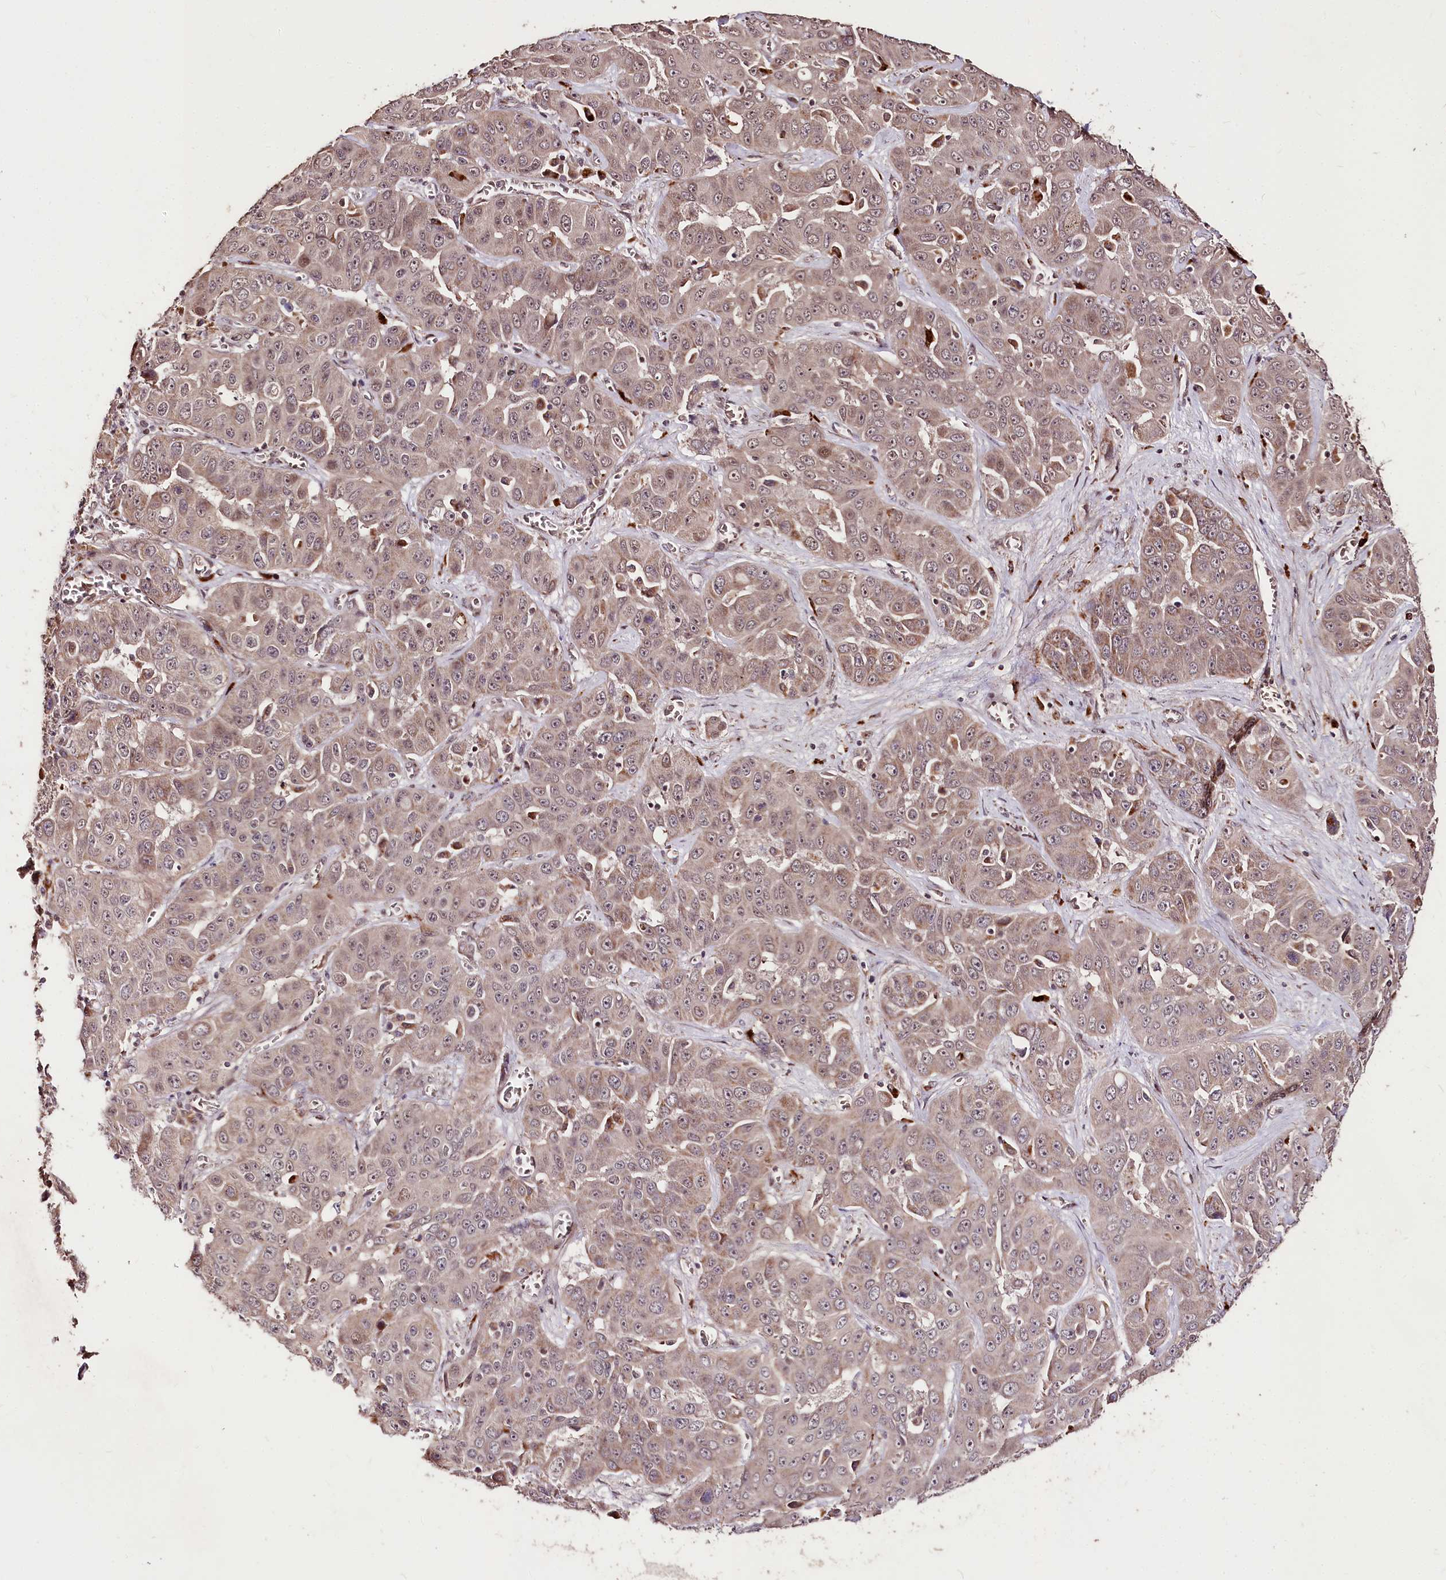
{"staining": {"intensity": "weak", "quantity": "<25%", "location": "cytoplasmic/membranous,nuclear"}, "tissue": "liver cancer", "cell_type": "Tumor cells", "image_type": "cancer", "snomed": [{"axis": "morphology", "description": "Cholangiocarcinoma"}, {"axis": "topography", "description": "Liver"}], "caption": "Liver cancer (cholangiocarcinoma) stained for a protein using immunohistochemistry (IHC) shows no expression tumor cells.", "gene": "CARD19", "patient": {"sex": "female", "age": 52}}